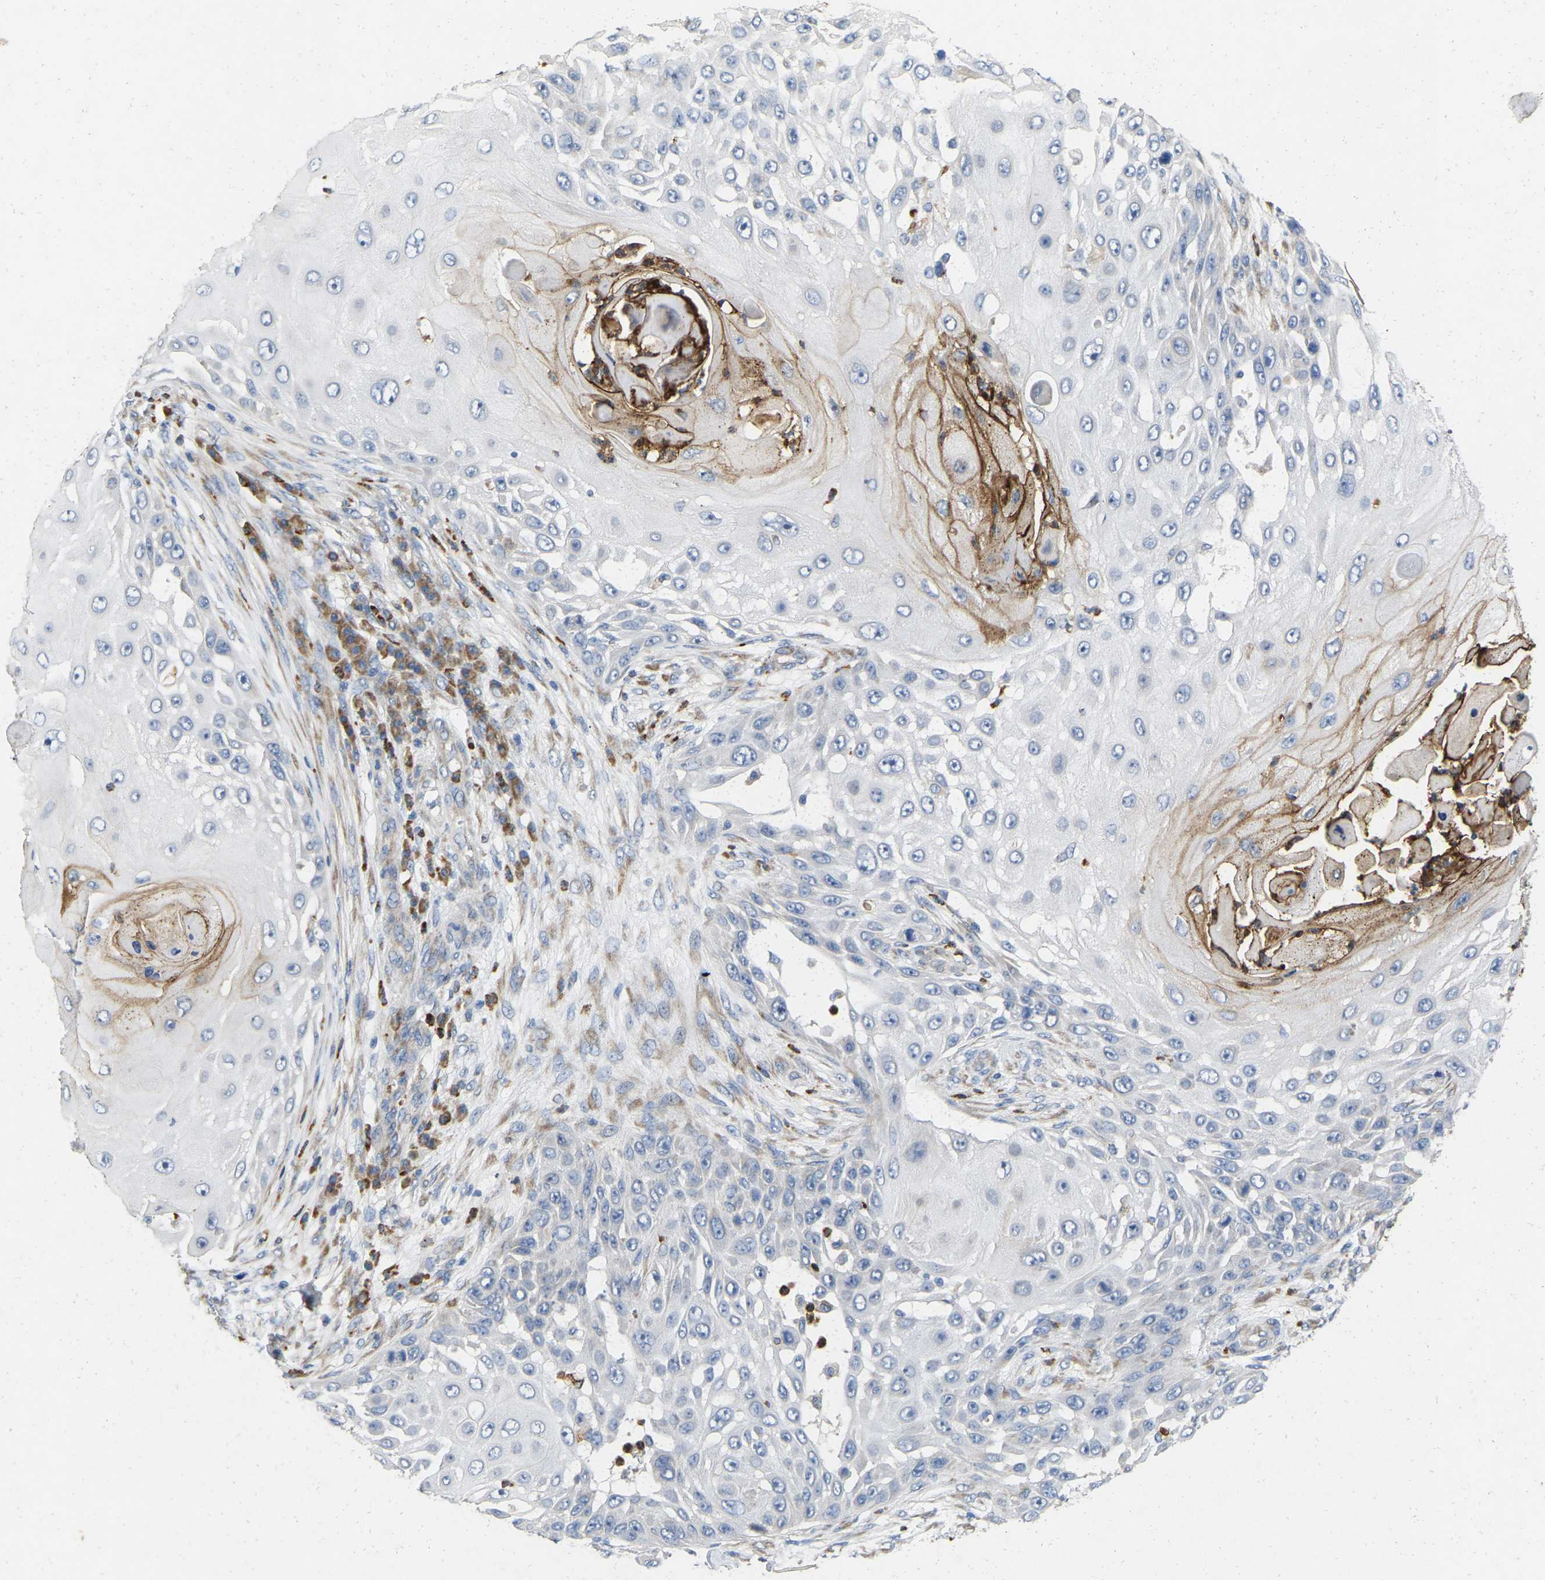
{"staining": {"intensity": "moderate", "quantity": "<25%", "location": "cytoplasmic/membranous"}, "tissue": "skin cancer", "cell_type": "Tumor cells", "image_type": "cancer", "snomed": [{"axis": "morphology", "description": "Squamous cell carcinoma, NOS"}, {"axis": "topography", "description": "Skin"}], "caption": "Moderate cytoplasmic/membranous expression for a protein is seen in approximately <25% of tumor cells of squamous cell carcinoma (skin) using IHC.", "gene": "RHEB", "patient": {"sex": "female", "age": 44}}